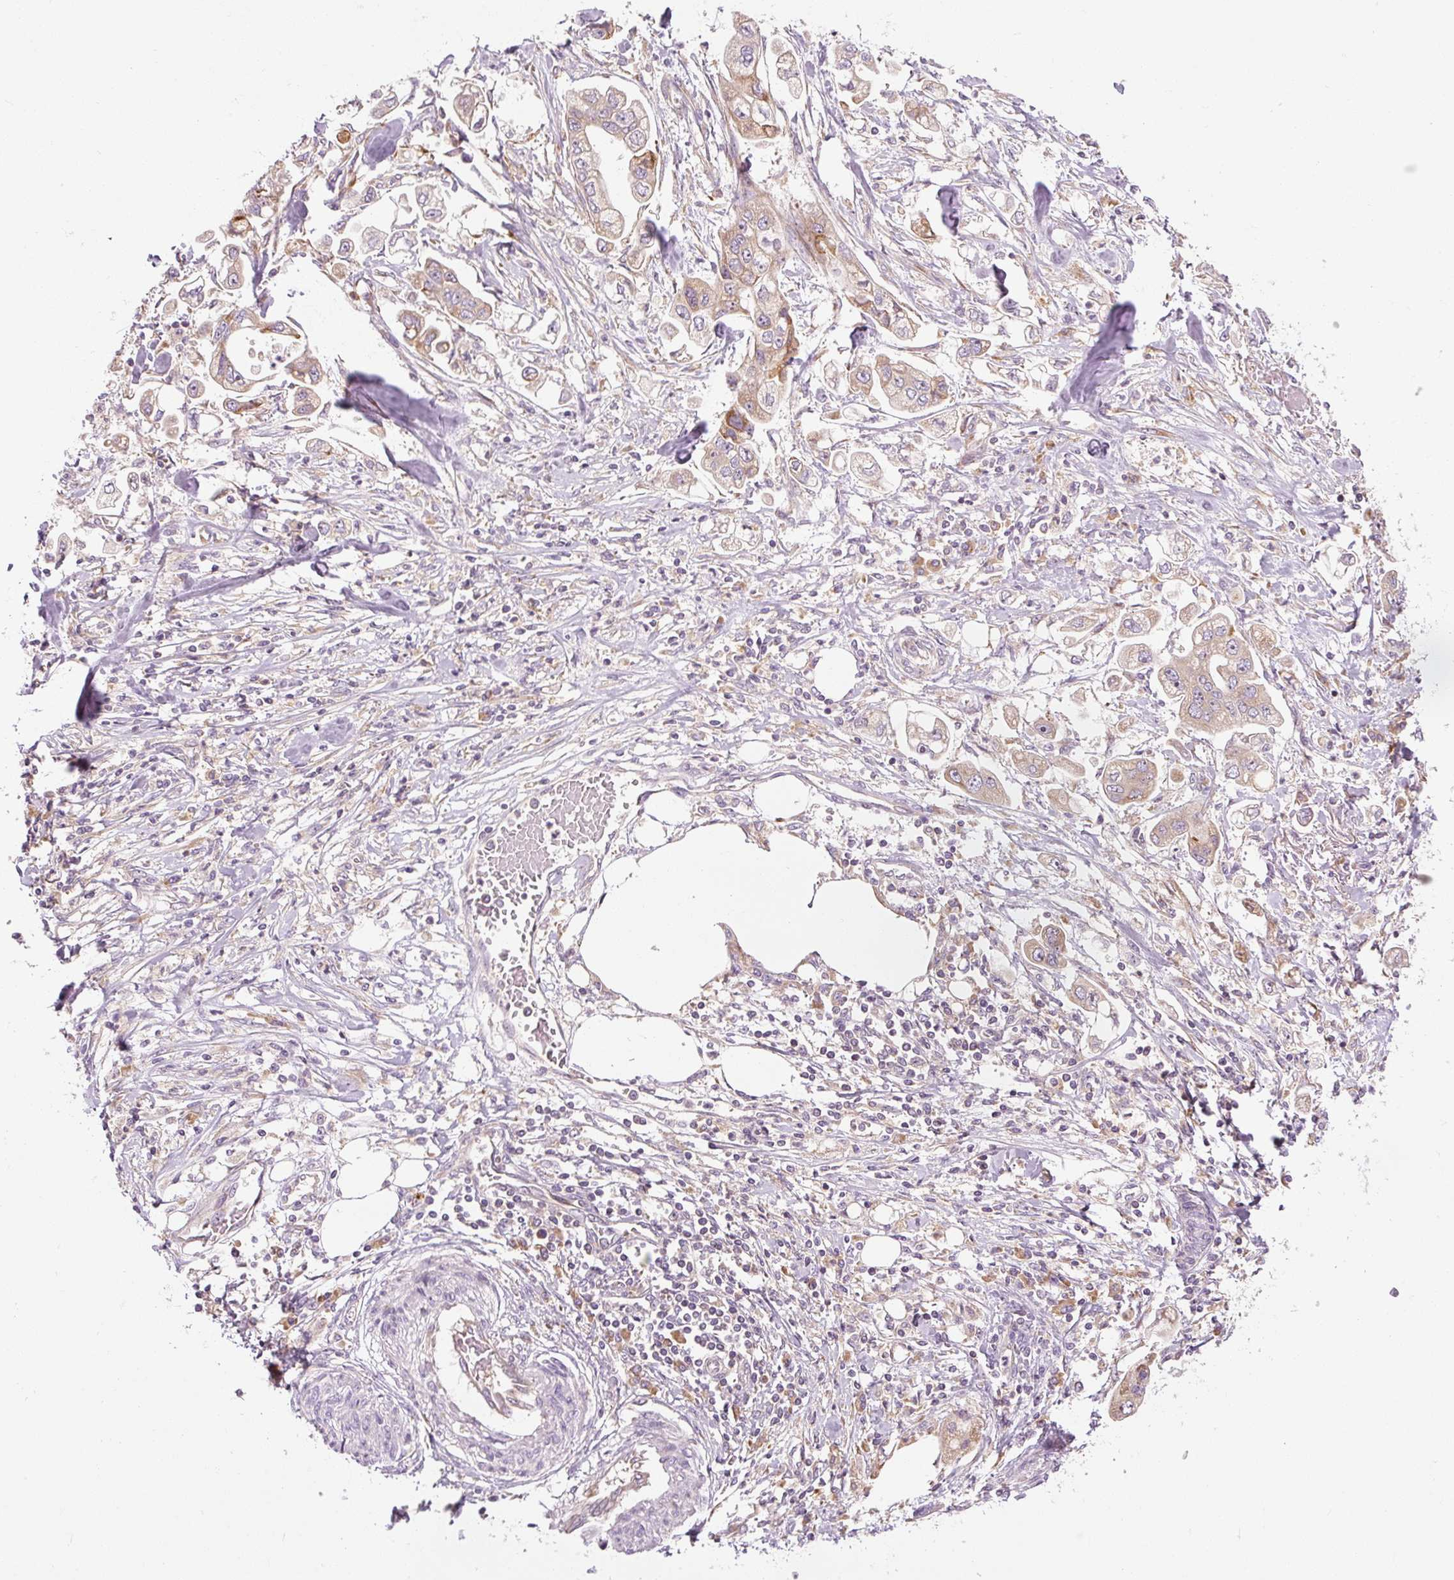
{"staining": {"intensity": "moderate", "quantity": "<25%", "location": "cytoplasmic/membranous"}, "tissue": "stomach cancer", "cell_type": "Tumor cells", "image_type": "cancer", "snomed": [{"axis": "morphology", "description": "Adenocarcinoma, NOS"}, {"axis": "topography", "description": "Stomach"}], "caption": "Immunohistochemical staining of stomach cancer (adenocarcinoma) reveals low levels of moderate cytoplasmic/membranous staining in about <25% of tumor cells.", "gene": "PRSS48", "patient": {"sex": "male", "age": 62}}